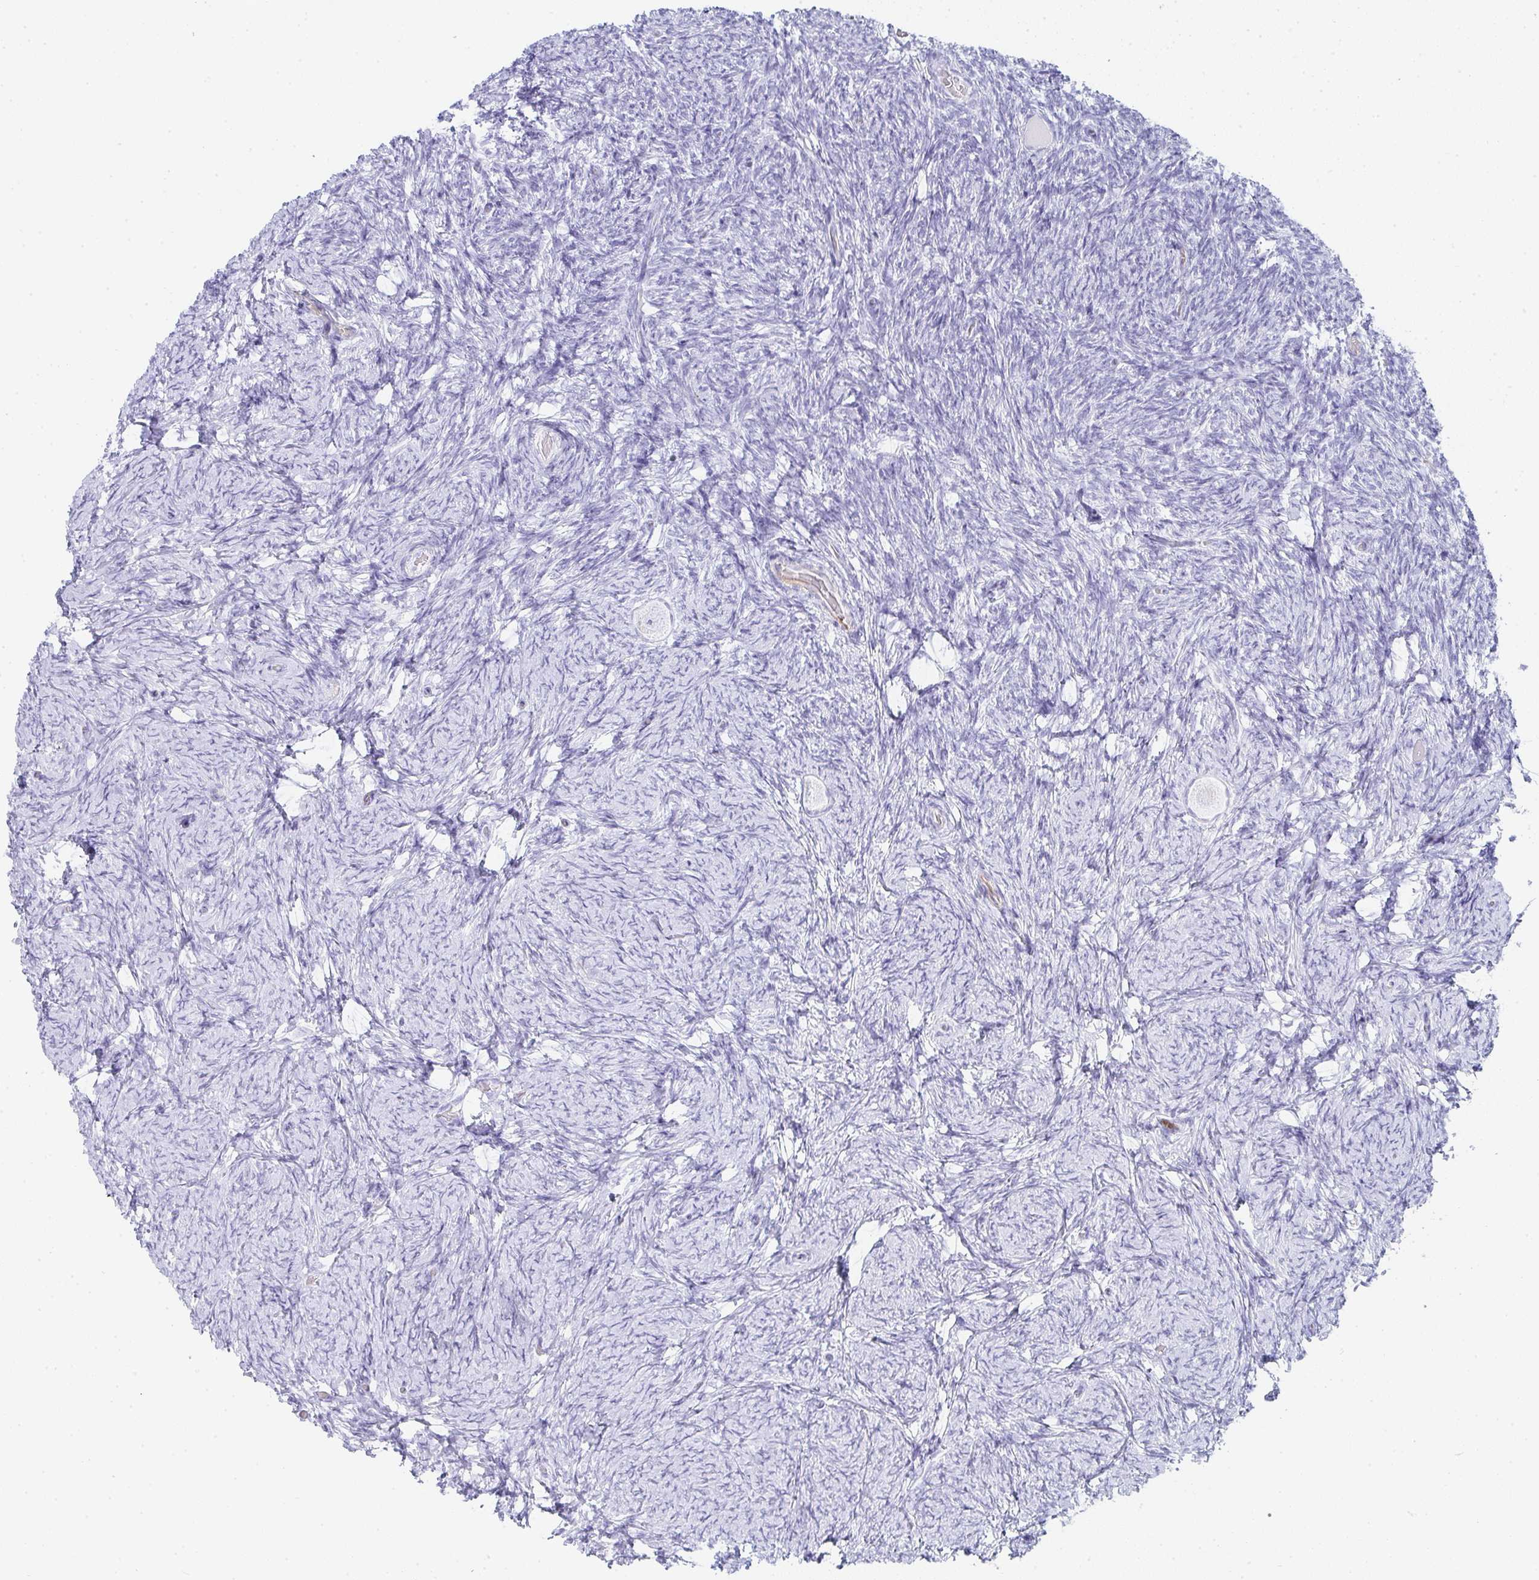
{"staining": {"intensity": "negative", "quantity": "none", "location": "none"}, "tissue": "ovary", "cell_type": "Follicle cells", "image_type": "normal", "snomed": [{"axis": "morphology", "description": "Normal tissue, NOS"}, {"axis": "topography", "description": "Ovary"}], "caption": "High power microscopy histopathology image of an immunohistochemistry image of unremarkable ovary, revealing no significant staining in follicle cells. (DAB (3,3'-diaminobenzidine) IHC with hematoxylin counter stain).", "gene": "PRND", "patient": {"sex": "female", "age": 34}}